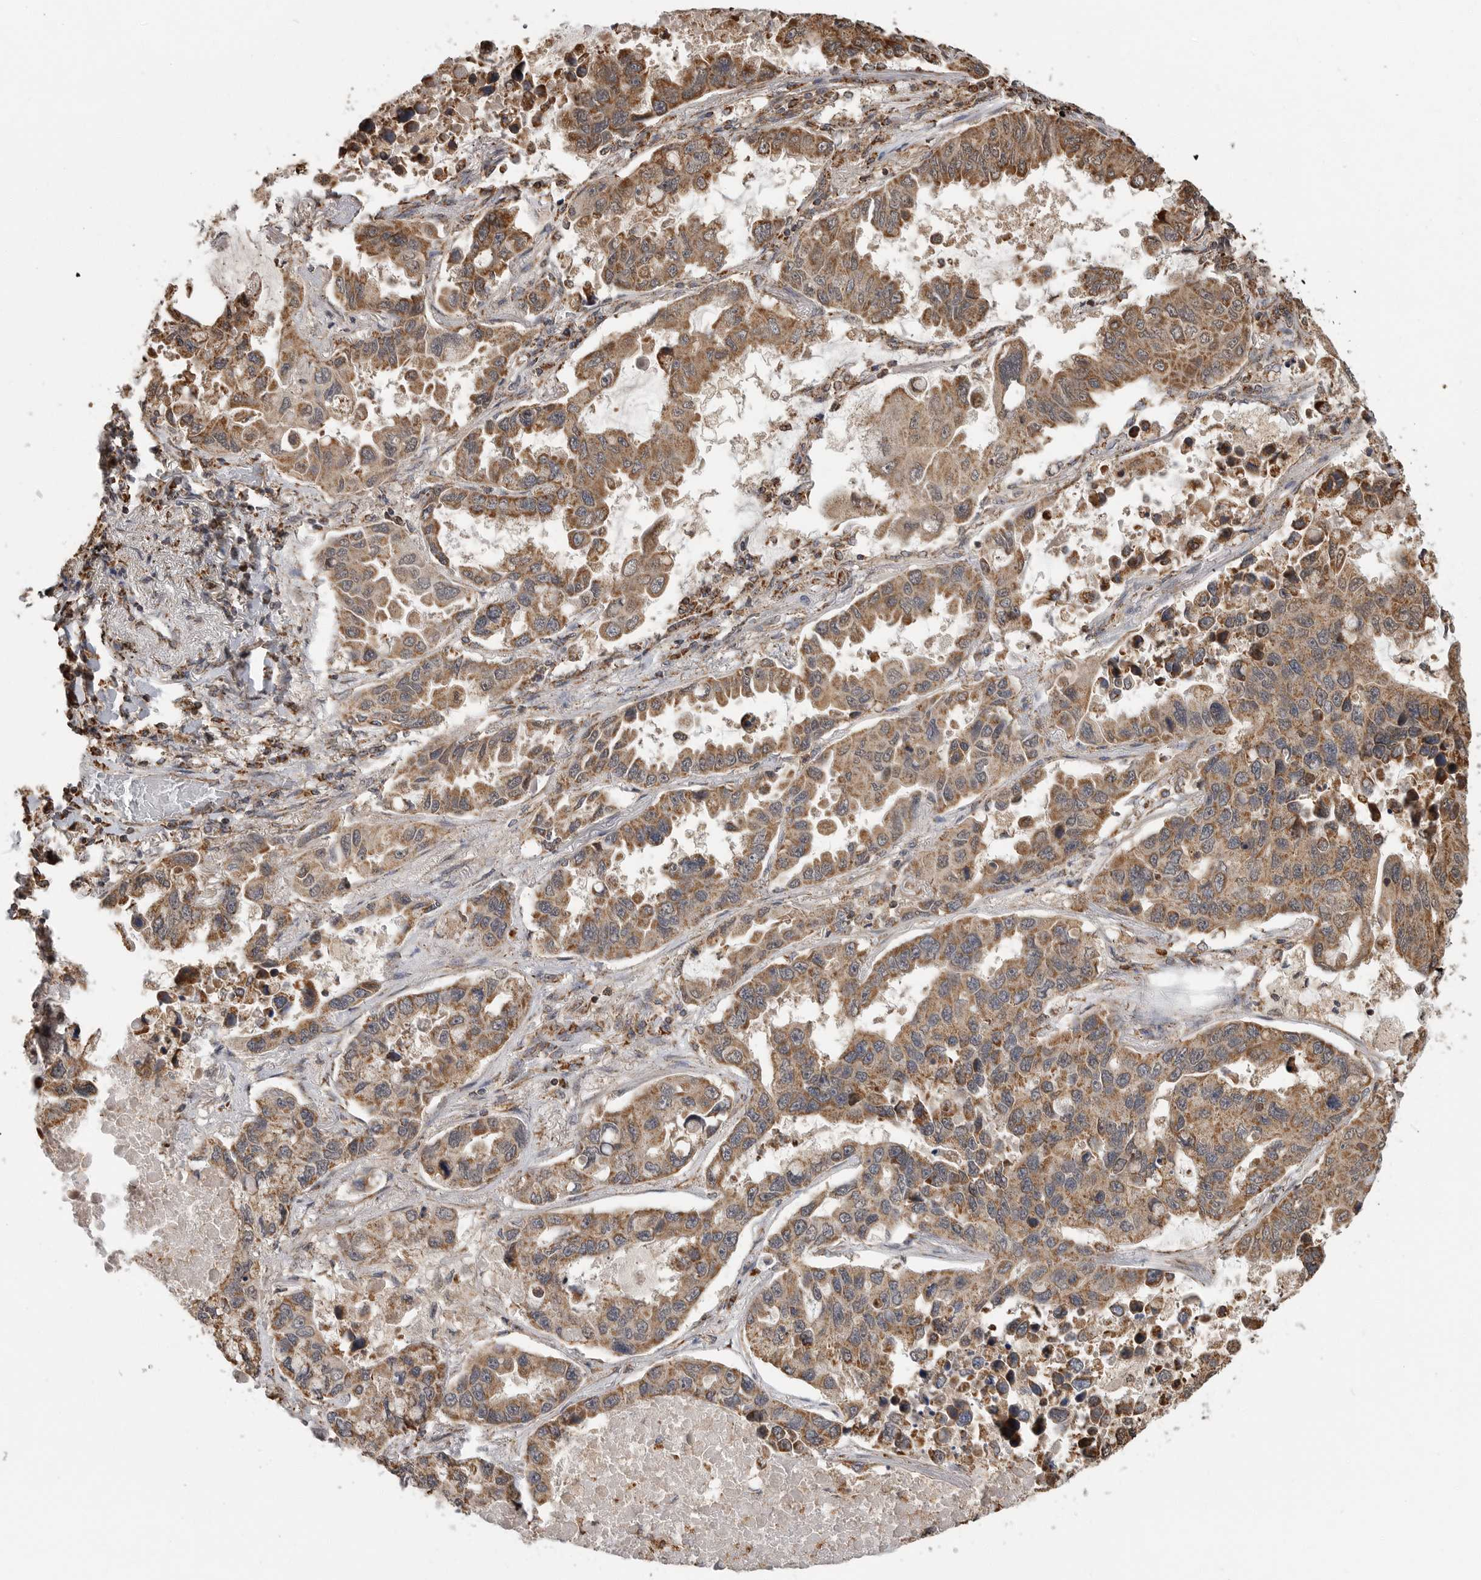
{"staining": {"intensity": "moderate", "quantity": ">75%", "location": "cytoplasmic/membranous"}, "tissue": "lung cancer", "cell_type": "Tumor cells", "image_type": "cancer", "snomed": [{"axis": "morphology", "description": "Adenocarcinoma, NOS"}, {"axis": "topography", "description": "Lung"}], "caption": "Immunohistochemical staining of human lung cancer (adenocarcinoma) shows medium levels of moderate cytoplasmic/membranous protein staining in about >75% of tumor cells. (Brightfield microscopy of DAB IHC at high magnification).", "gene": "GCNT2", "patient": {"sex": "male", "age": 64}}